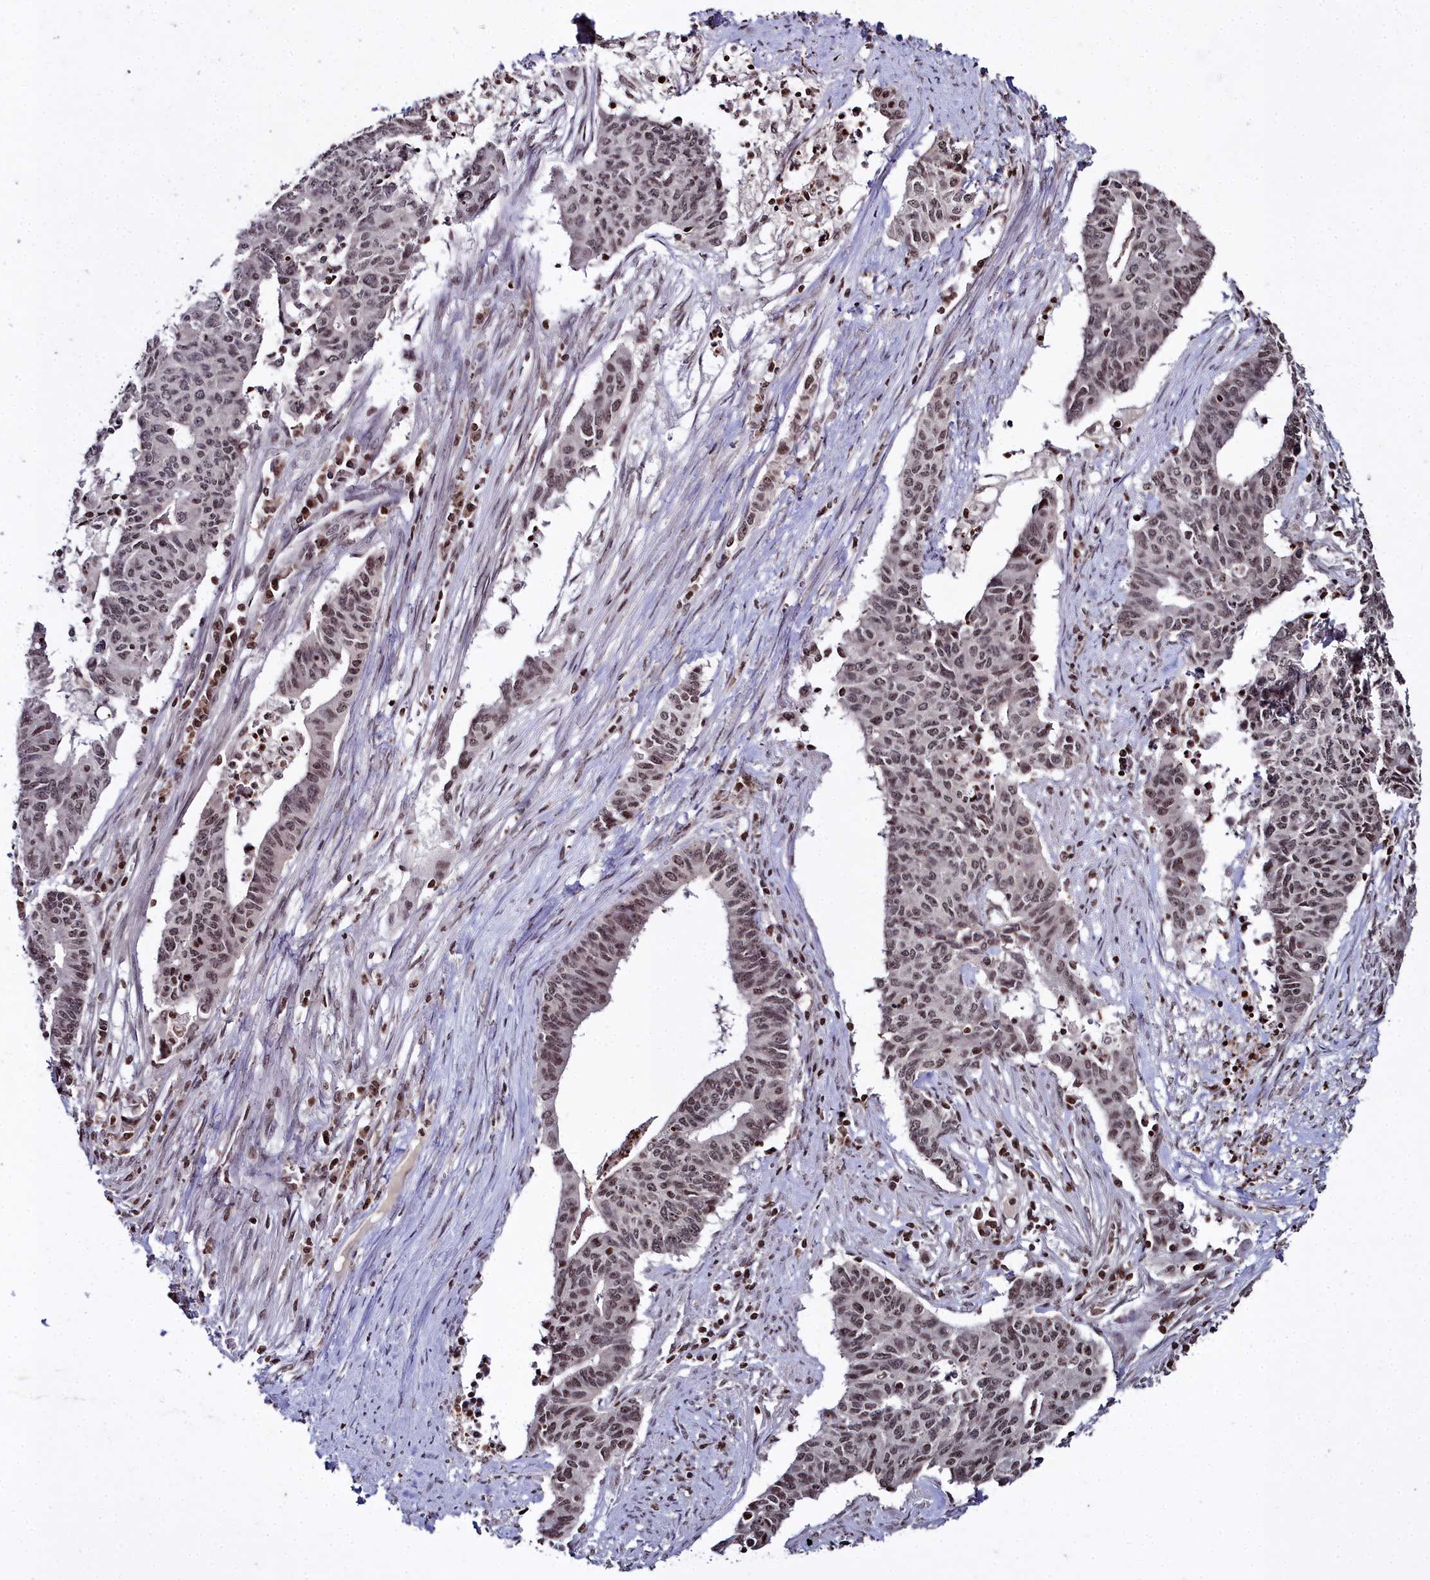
{"staining": {"intensity": "weak", "quantity": ">75%", "location": "nuclear"}, "tissue": "endometrial cancer", "cell_type": "Tumor cells", "image_type": "cancer", "snomed": [{"axis": "morphology", "description": "Adenocarcinoma, NOS"}, {"axis": "topography", "description": "Endometrium"}], "caption": "Immunohistochemical staining of human adenocarcinoma (endometrial) demonstrates low levels of weak nuclear protein positivity in approximately >75% of tumor cells. The protein of interest is stained brown, and the nuclei are stained in blue (DAB (3,3'-diaminobenzidine) IHC with brightfield microscopy, high magnification).", "gene": "FZD4", "patient": {"sex": "female", "age": 59}}